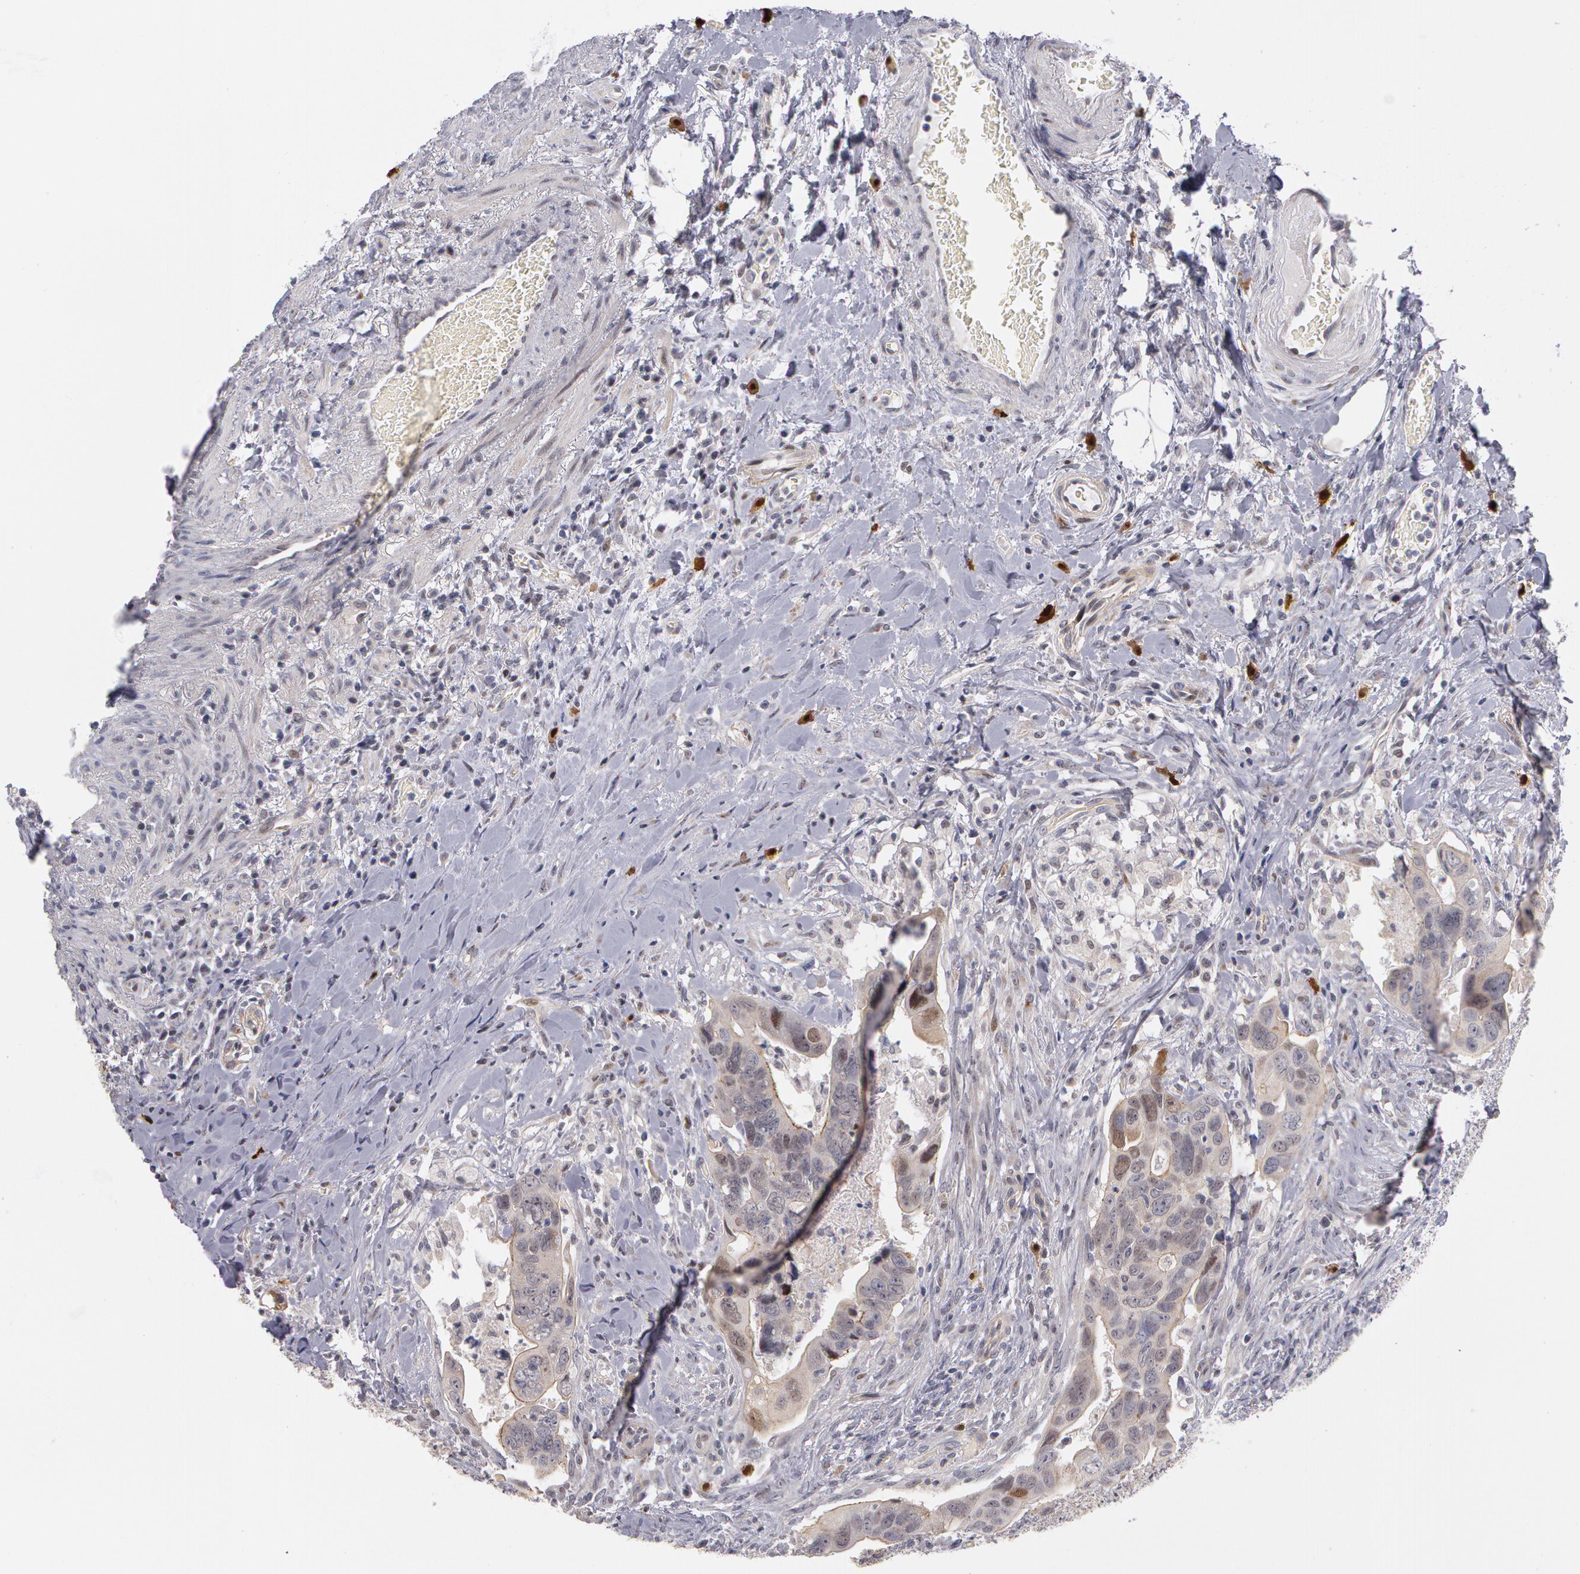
{"staining": {"intensity": "weak", "quantity": "<25%", "location": "nuclear"}, "tissue": "colorectal cancer", "cell_type": "Tumor cells", "image_type": "cancer", "snomed": [{"axis": "morphology", "description": "Adenocarcinoma, NOS"}, {"axis": "topography", "description": "Rectum"}], "caption": "IHC histopathology image of neoplastic tissue: human adenocarcinoma (colorectal) stained with DAB reveals no significant protein staining in tumor cells. (Brightfield microscopy of DAB (3,3'-diaminobenzidine) immunohistochemistry (IHC) at high magnification).", "gene": "PRICKLE1", "patient": {"sex": "male", "age": 53}}